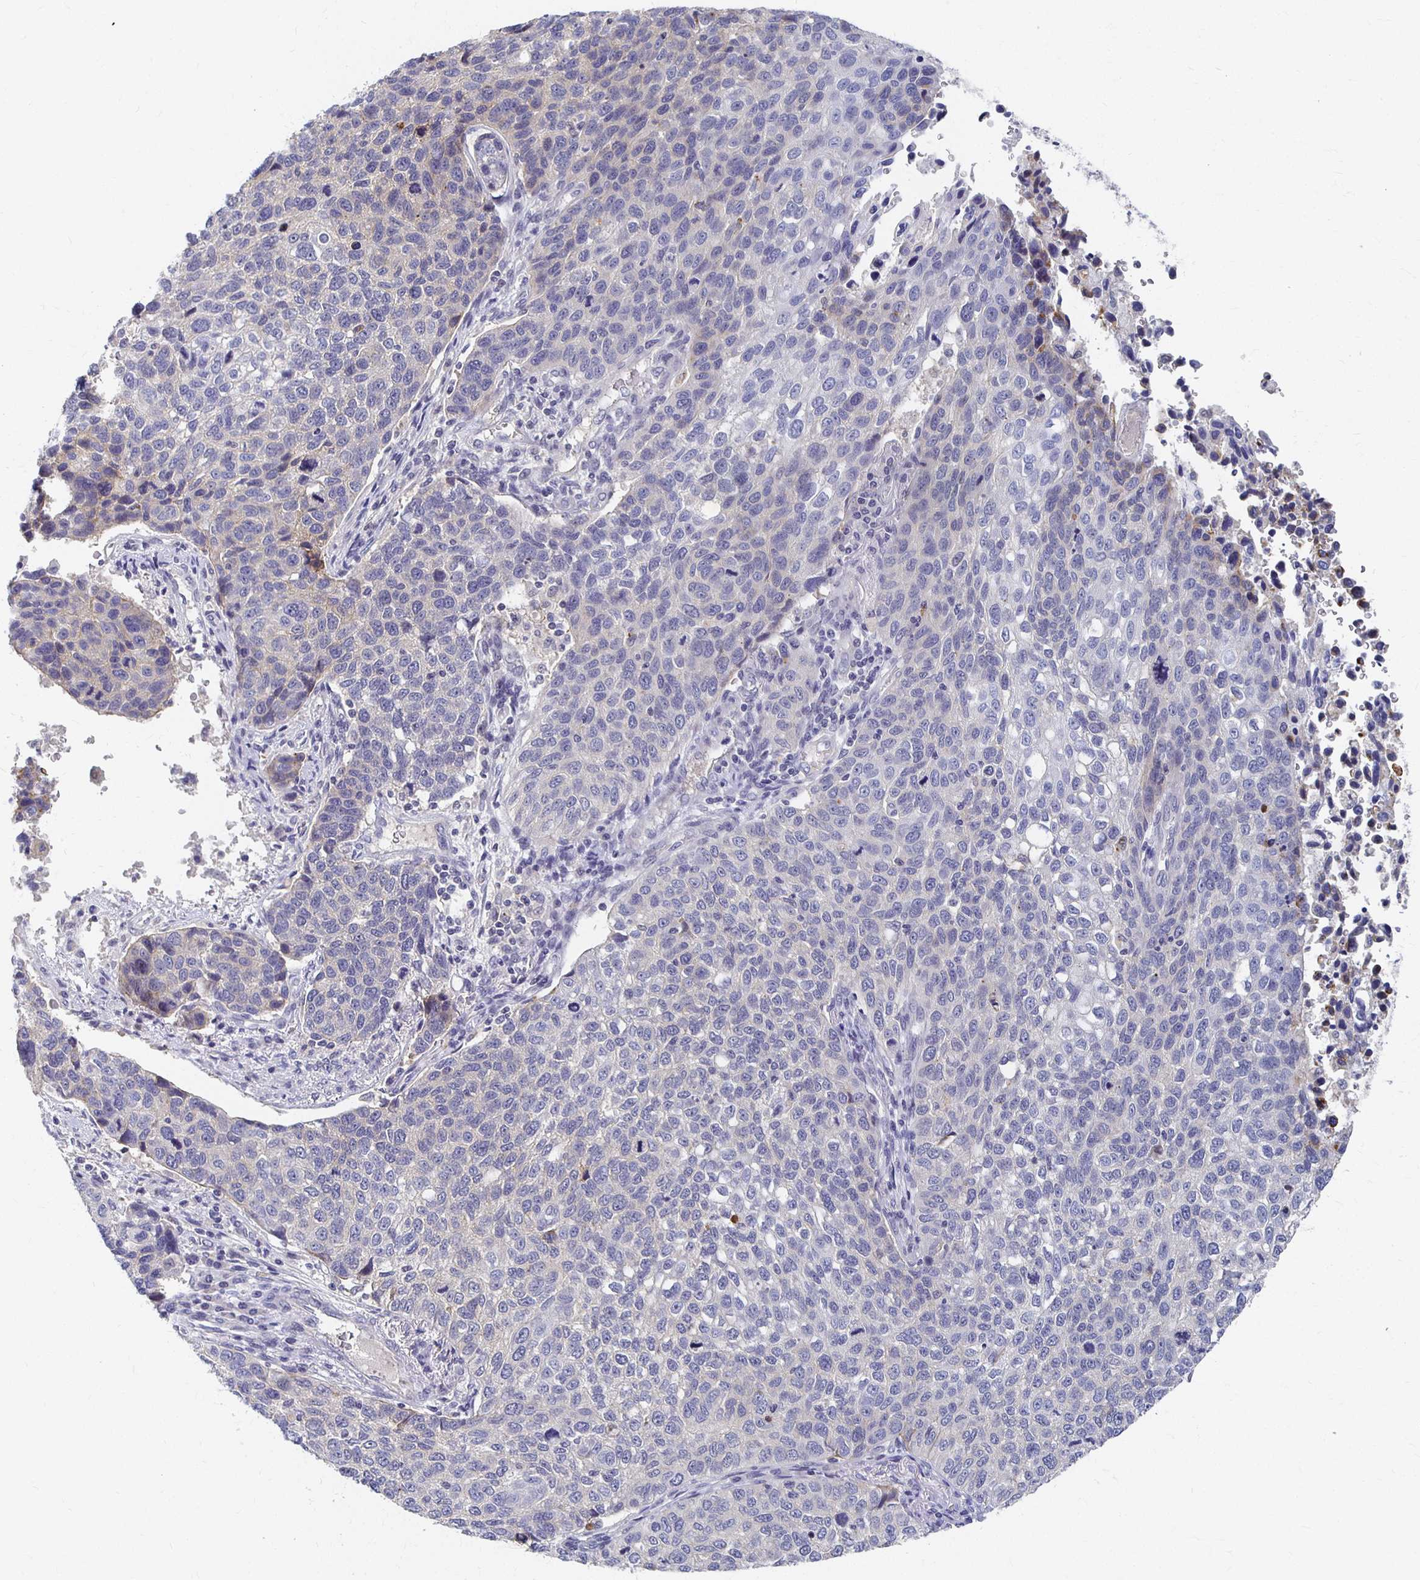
{"staining": {"intensity": "negative", "quantity": "none", "location": "none"}, "tissue": "lung cancer", "cell_type": "Tumor cells", "image_type": "cancer", "snomed": [{"axis": "morphology", "description": "Squamous cell carcinoma, NOS"}, {"axis": "topography", "description": "Lymph node"}, {"axis": "topography", "description": "Lung"}], "caption": "Immunohistochemistry (IHC) photomicrograph of human lung cancer stained for a protein (brown), which reveals no positivity in tumor cells.", "gene": "FKRP", "patient": {"sex": "male", "age": 61}}